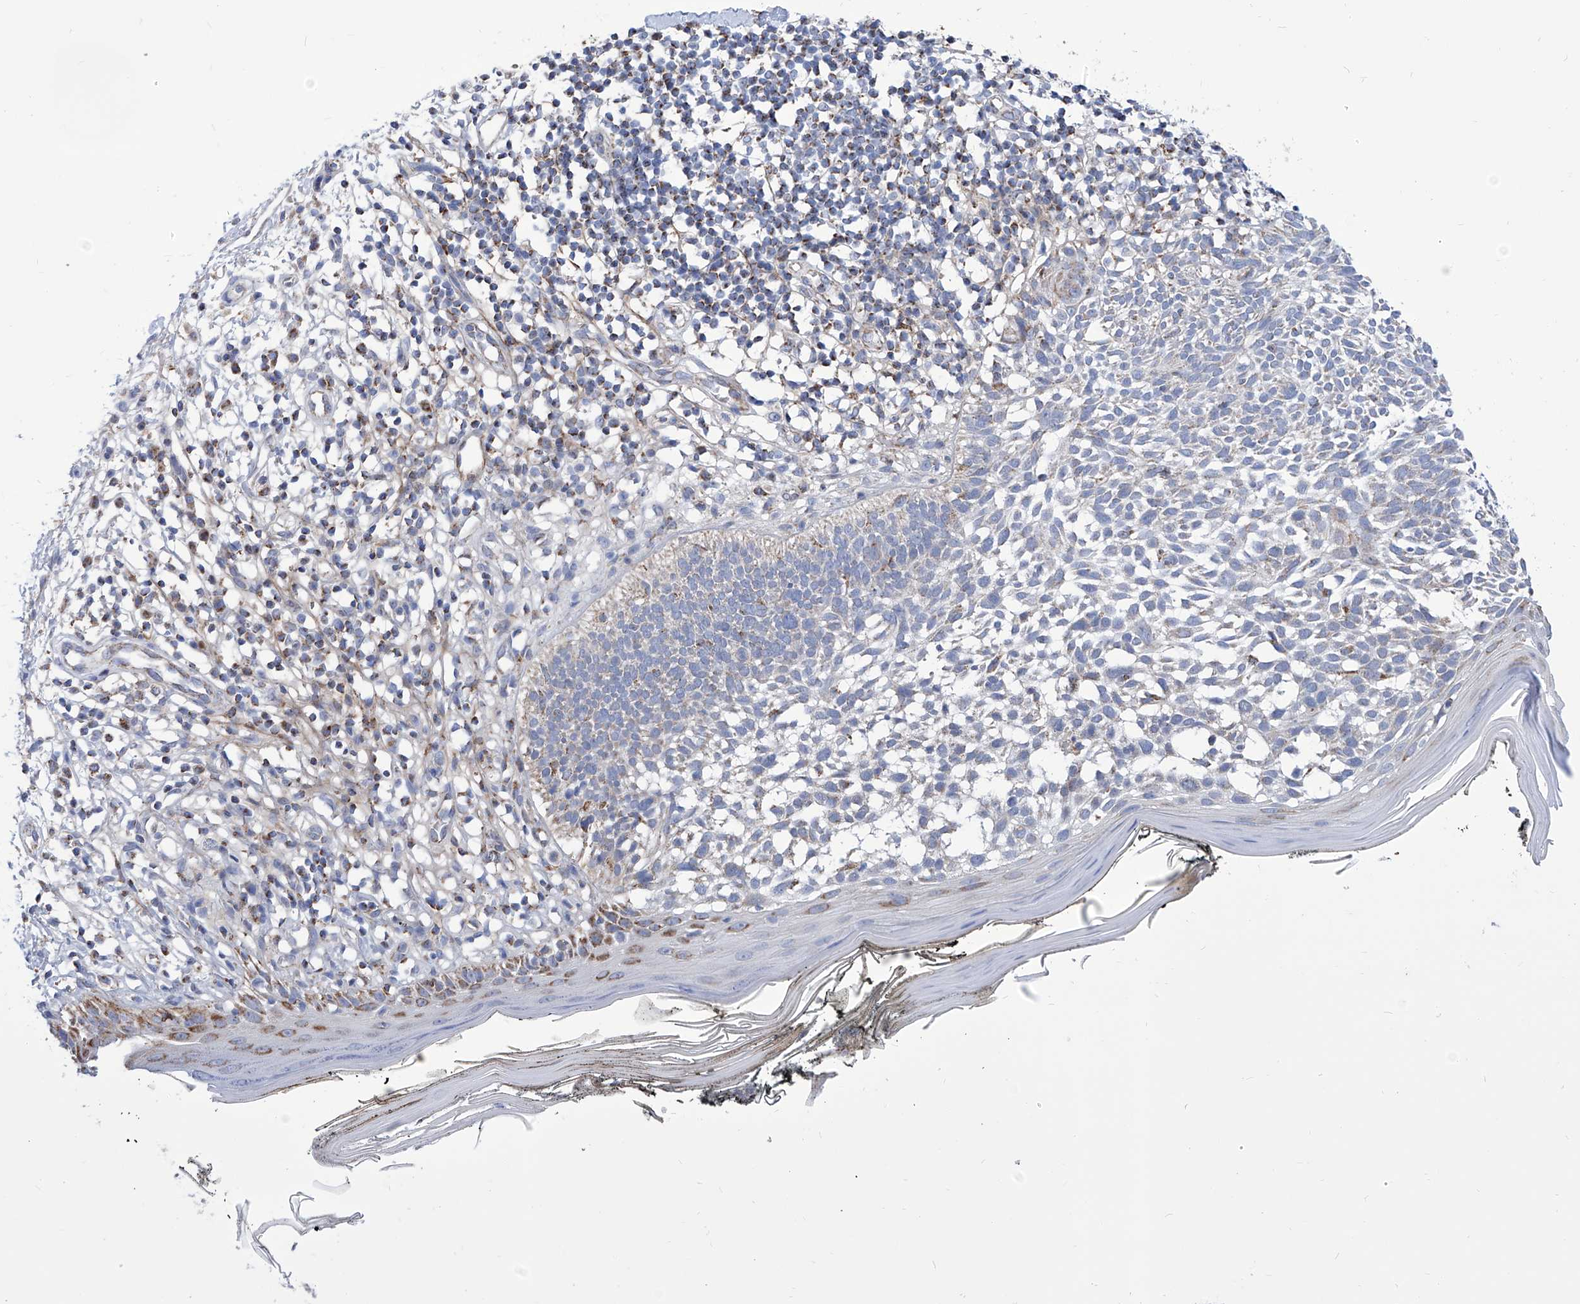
{"staining": {"intensity": "negative", "quantity": "none", "location": "none"}, "tissue": "skin cancer", "cell_type": "Tumor cells", "image_type": "cancer", "snomed": [{"axis": "morphology", "description": "Basal cell carcinoma"}, {"axis": "topography", "description": "Skin"}], "caption": "Tumor cells are negative for protein expression in human skin cancer.", "gene": "SRBD1", "patient": {"sex": "female", "age": 64}}